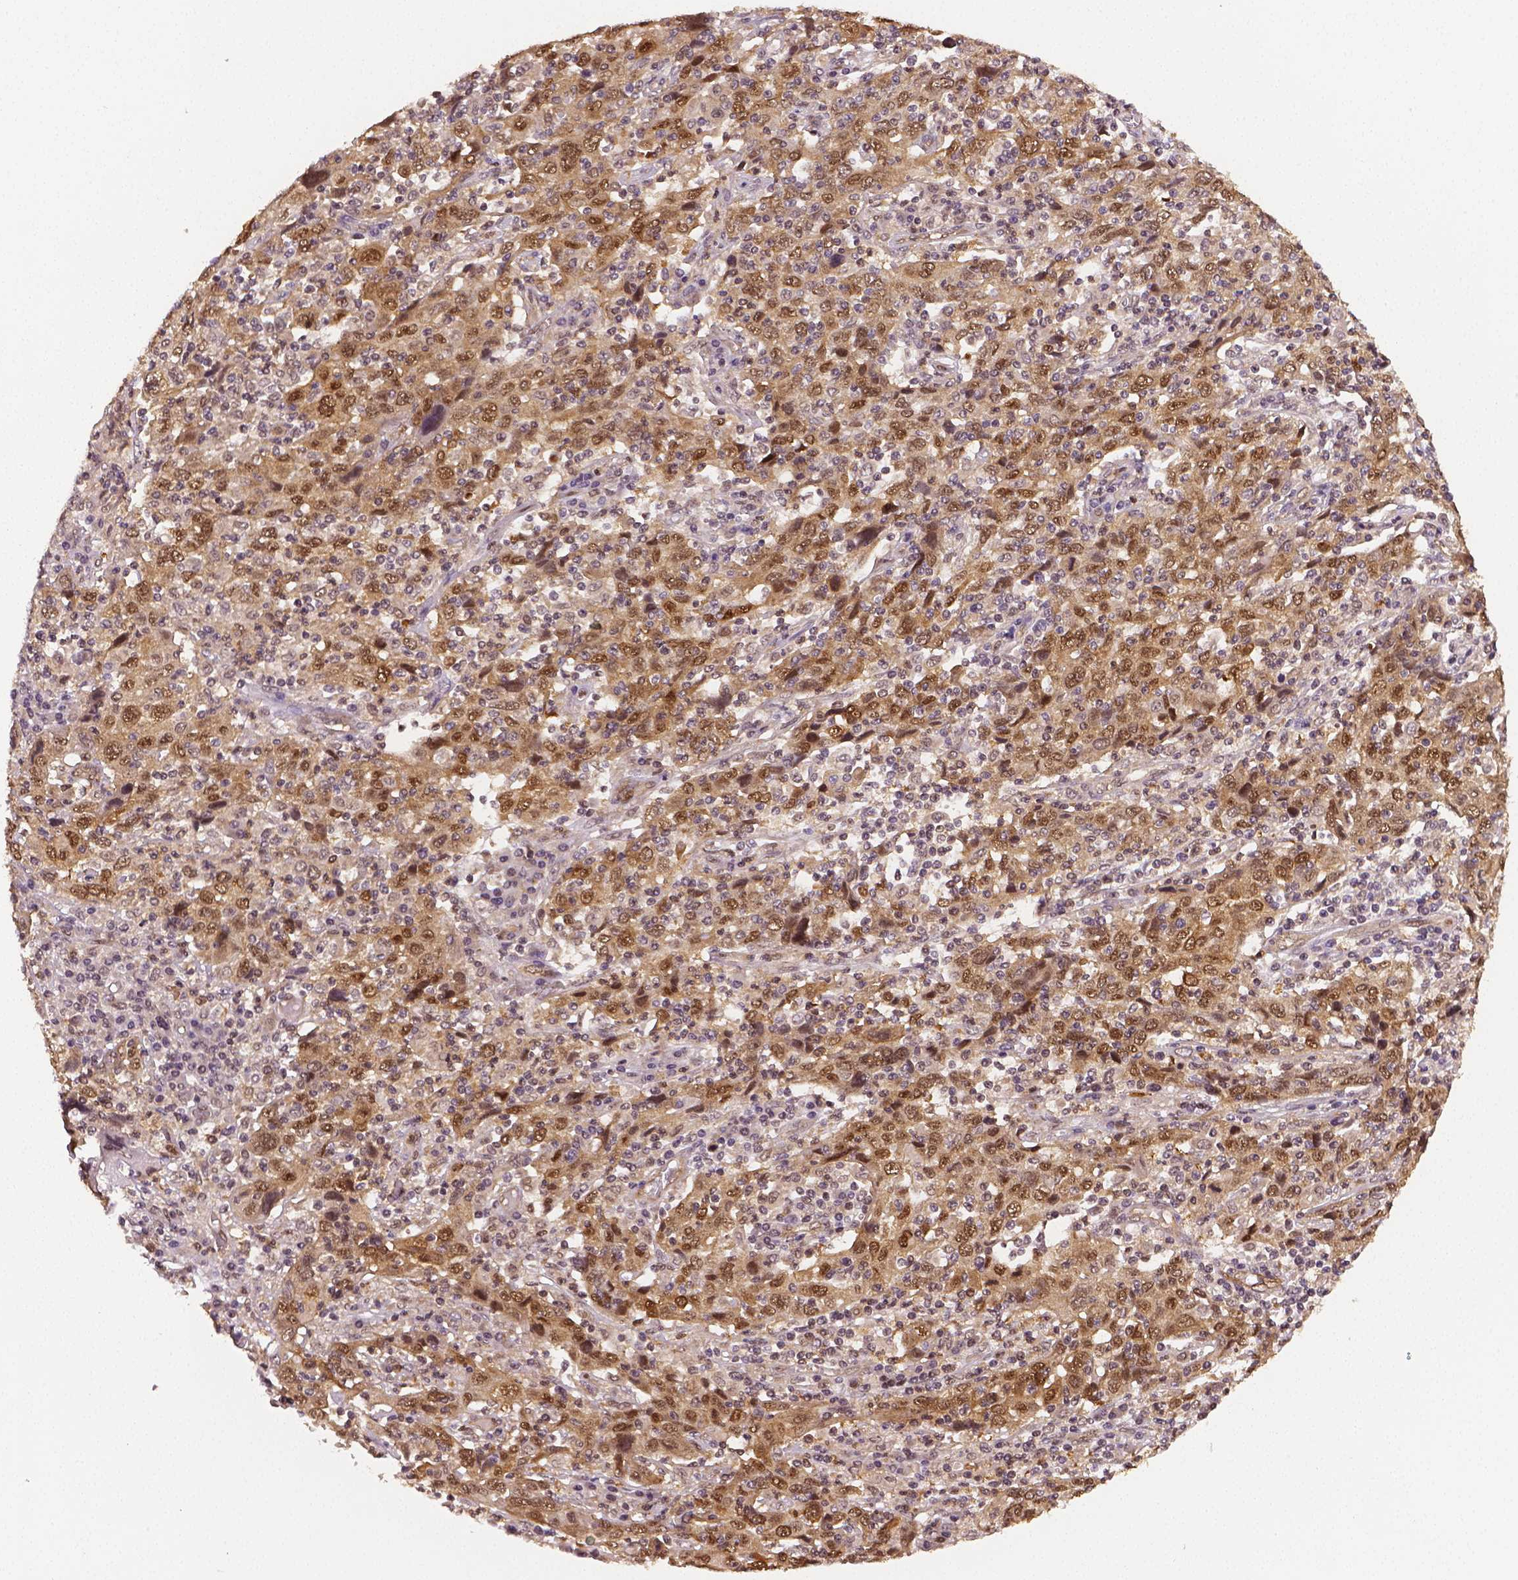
{"staining": {"intensity": "moderate", "quantity": ">75%", "location": "cytoplasmic/membranous,nuclear"}, "tissue": "cervical cancer", "cell_type": "Tumor cells", "image_type": "cancer", "snomed": [{"axis": "morphology", "description": "Squamous cell carcinoma, NOS"}, {"axis": "topography", "description": "Cervix"}], "caption": "Tumor cells reveal medium levels of moderate cytoplasmic/membranous and nuclear expression in about >75% of cells in human squamous cell carcinoma (cervical).", "gene": "STAT3", "patient": {"sex": "female", "age": 46}}